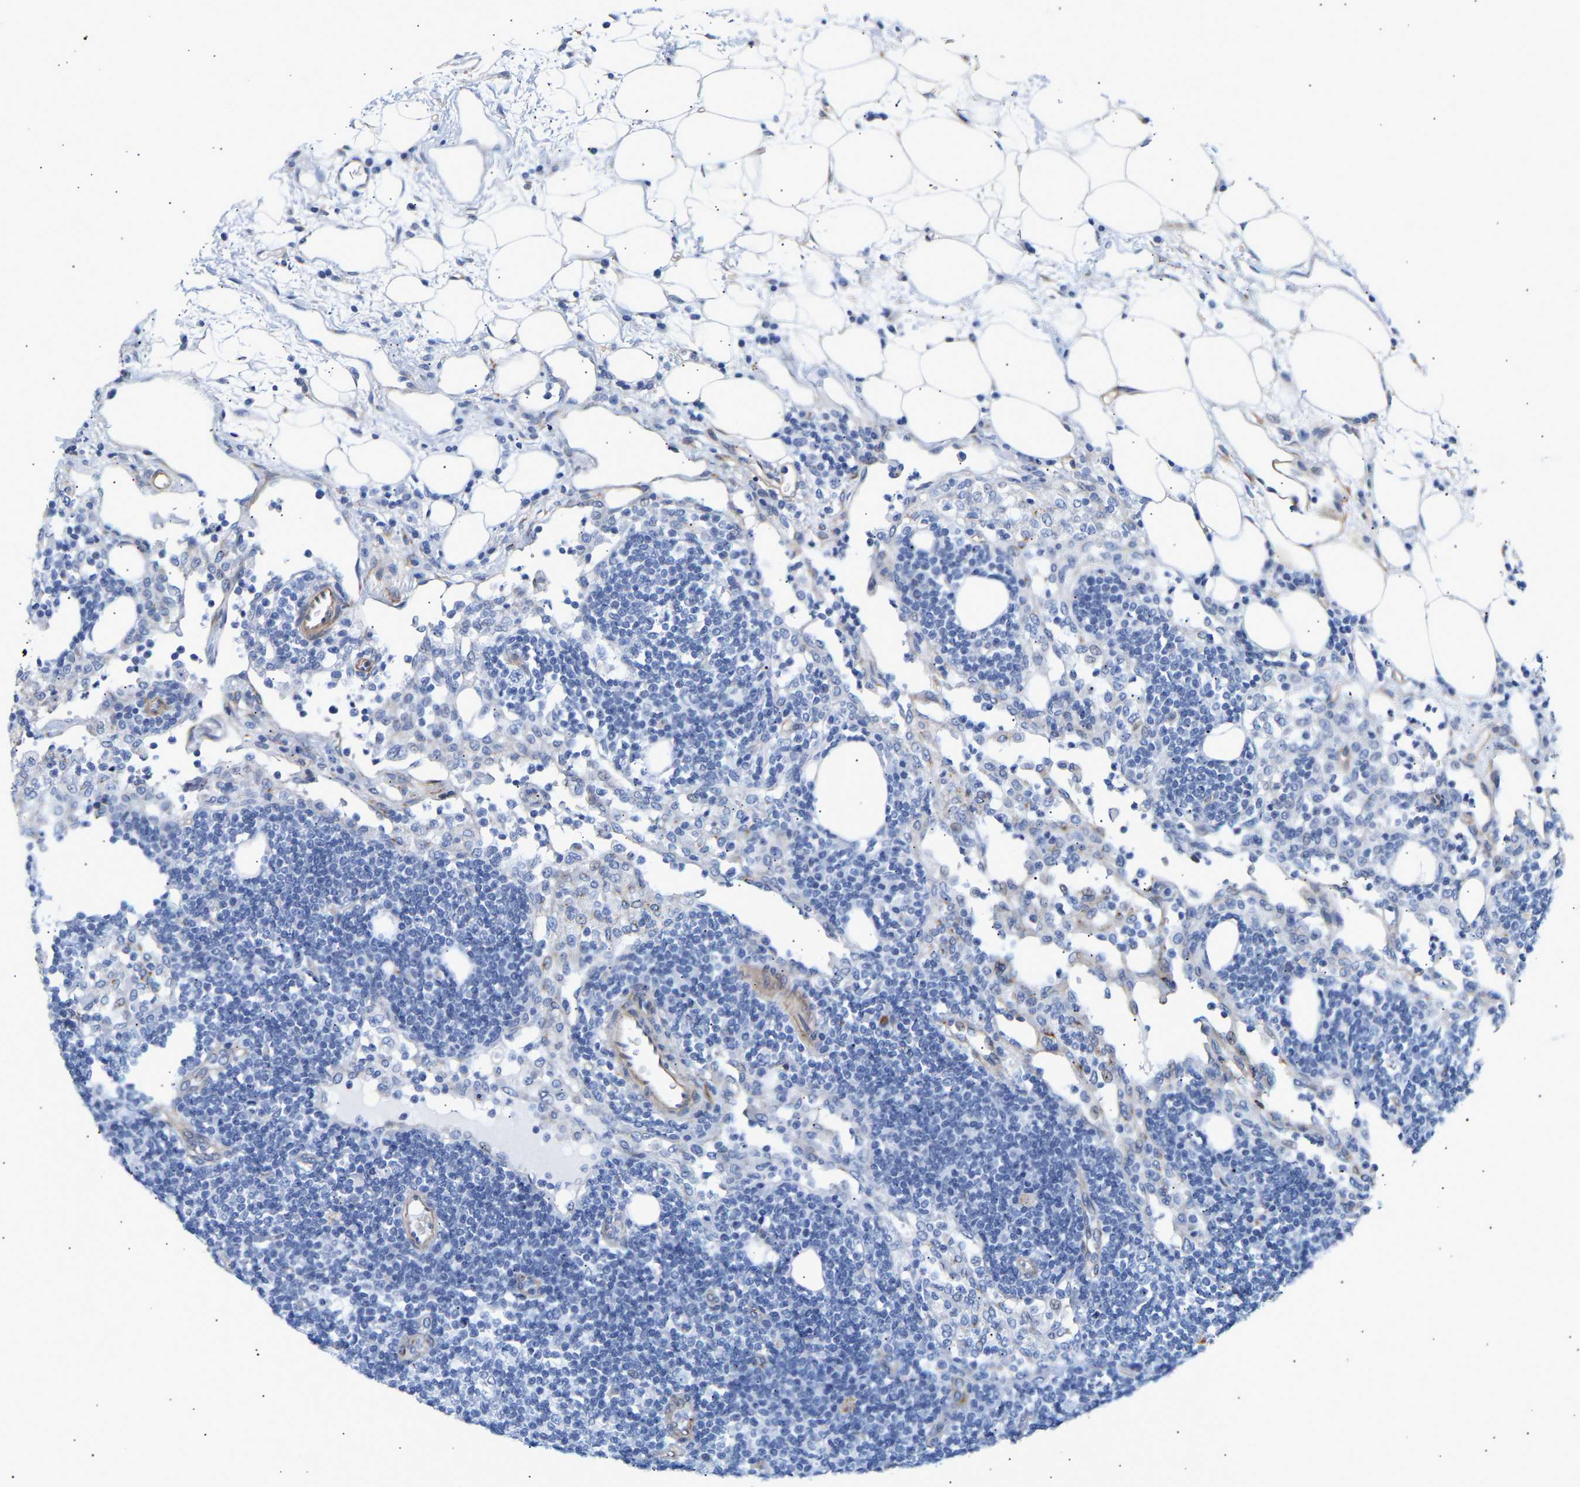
{"staining": {"intensity": "negative", "quantity": "none", "location": "none"}, "tissue": "lymph node", "cell_type": "Germinal center cells", "image_type": "normal", "snomed": [{"axis": "morphology", "description": "Normal tissue, NOS"}, {"axis": "morphology", "description": "Carcinoid, malignant, NOS"}, {"axis": "topography", "description": "Lymph node"}], "caption": "Micrograph shows no significant protein positivity in germinal center cells of normal lymph node.", "gene": "IGFBP7", "patient": {"sex": "male", "age": 47}}